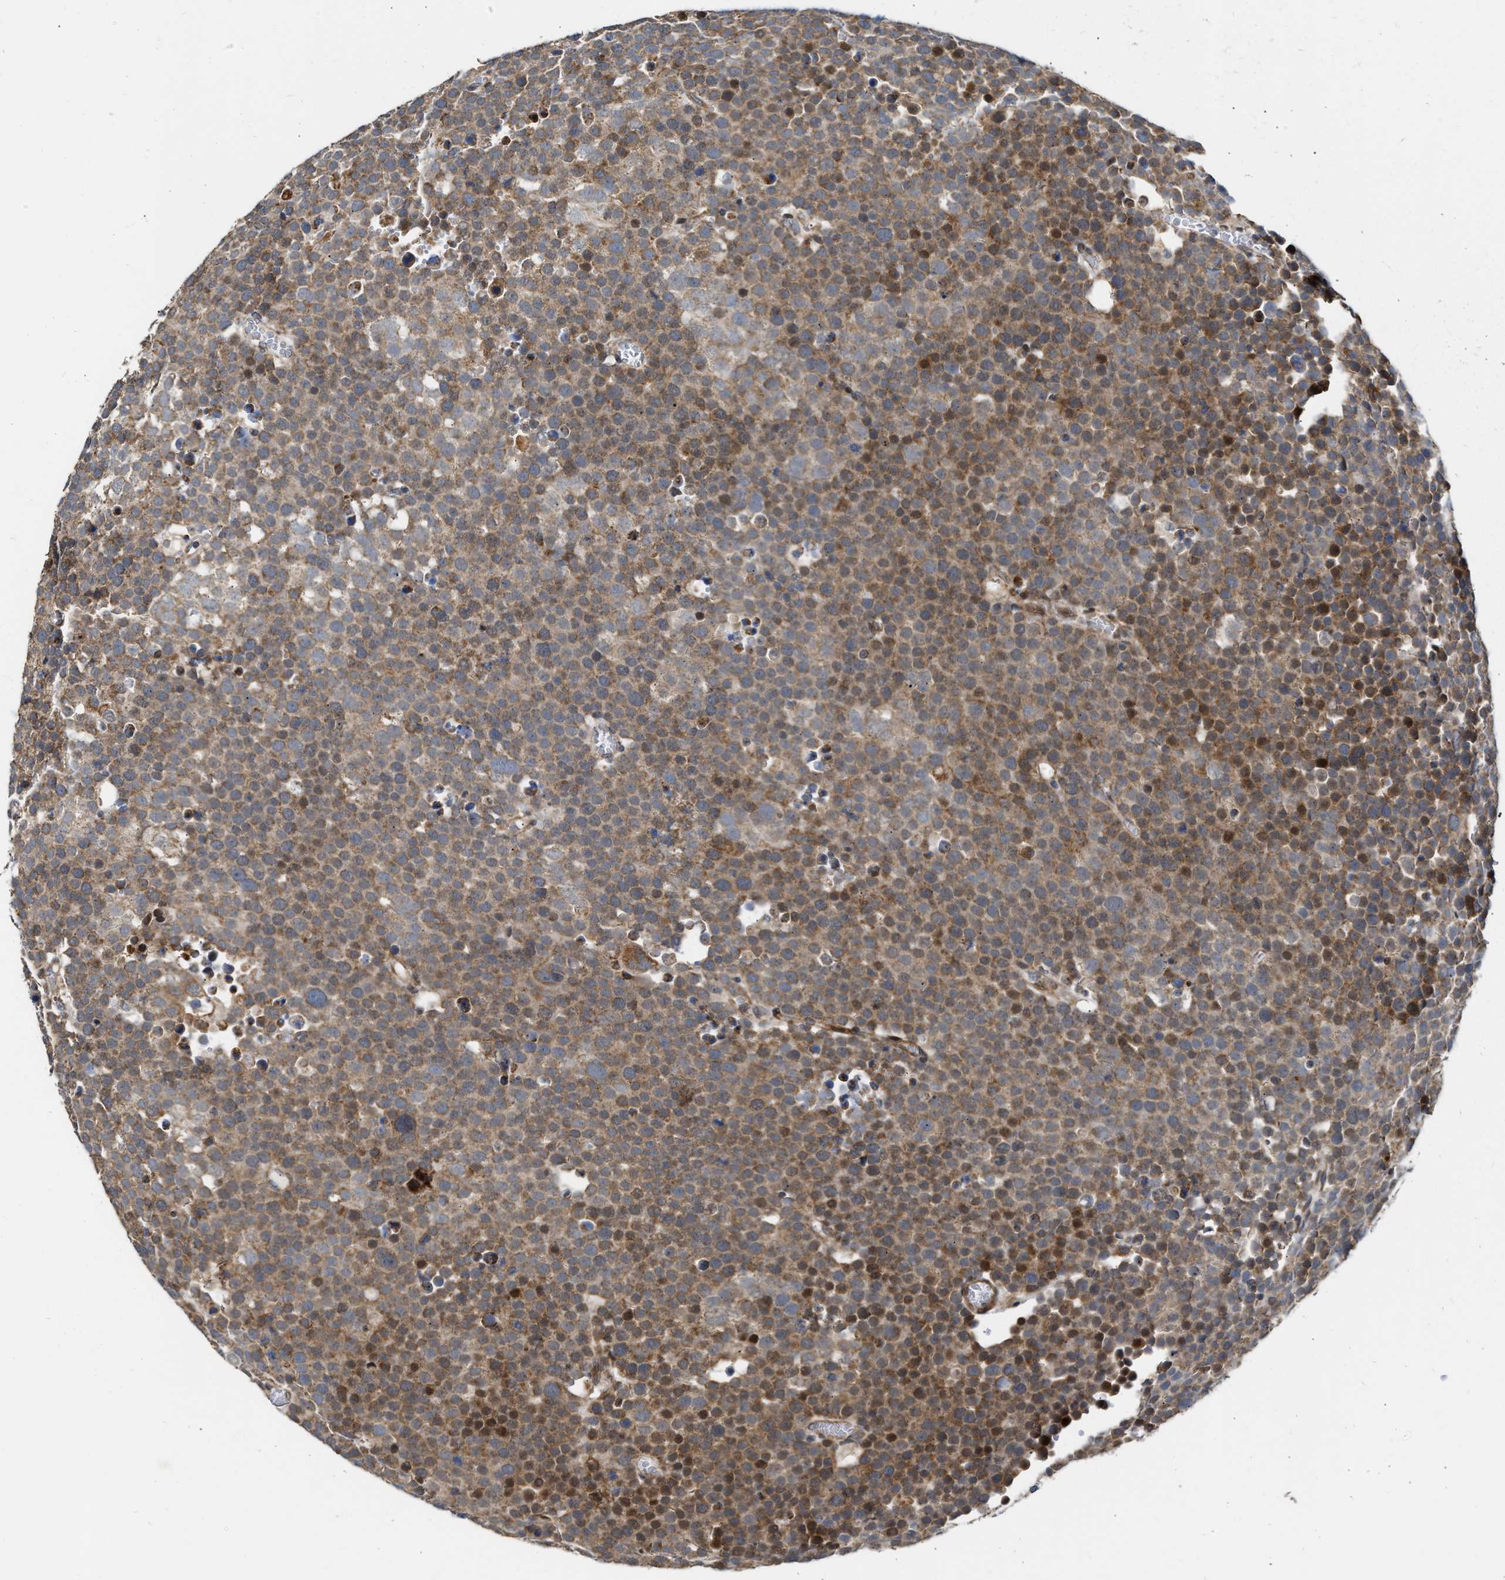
{"staining": {"intensity": "moderate", "quantity": ">75%", "location": "cytoplasmic/membranous"}, "tissue": "testis cancer", "cell_type": "Tumor cells", "image_type": "cancer", "snomed": [{"axis": "morphology", "description": "Seminoma, NOS"}, {"axis": "topography", "description": "Testis"}], "caption": "DAB (3,3'-diaminobenzidine) immunohistochemical staining of testis cancer (seminoma) displays moderate cytoplasmic/membranous protein expression in approximately >75% of tumor cells.", "gene": "DEPTOR", "patient": {"sex": "male", "age": 71}}